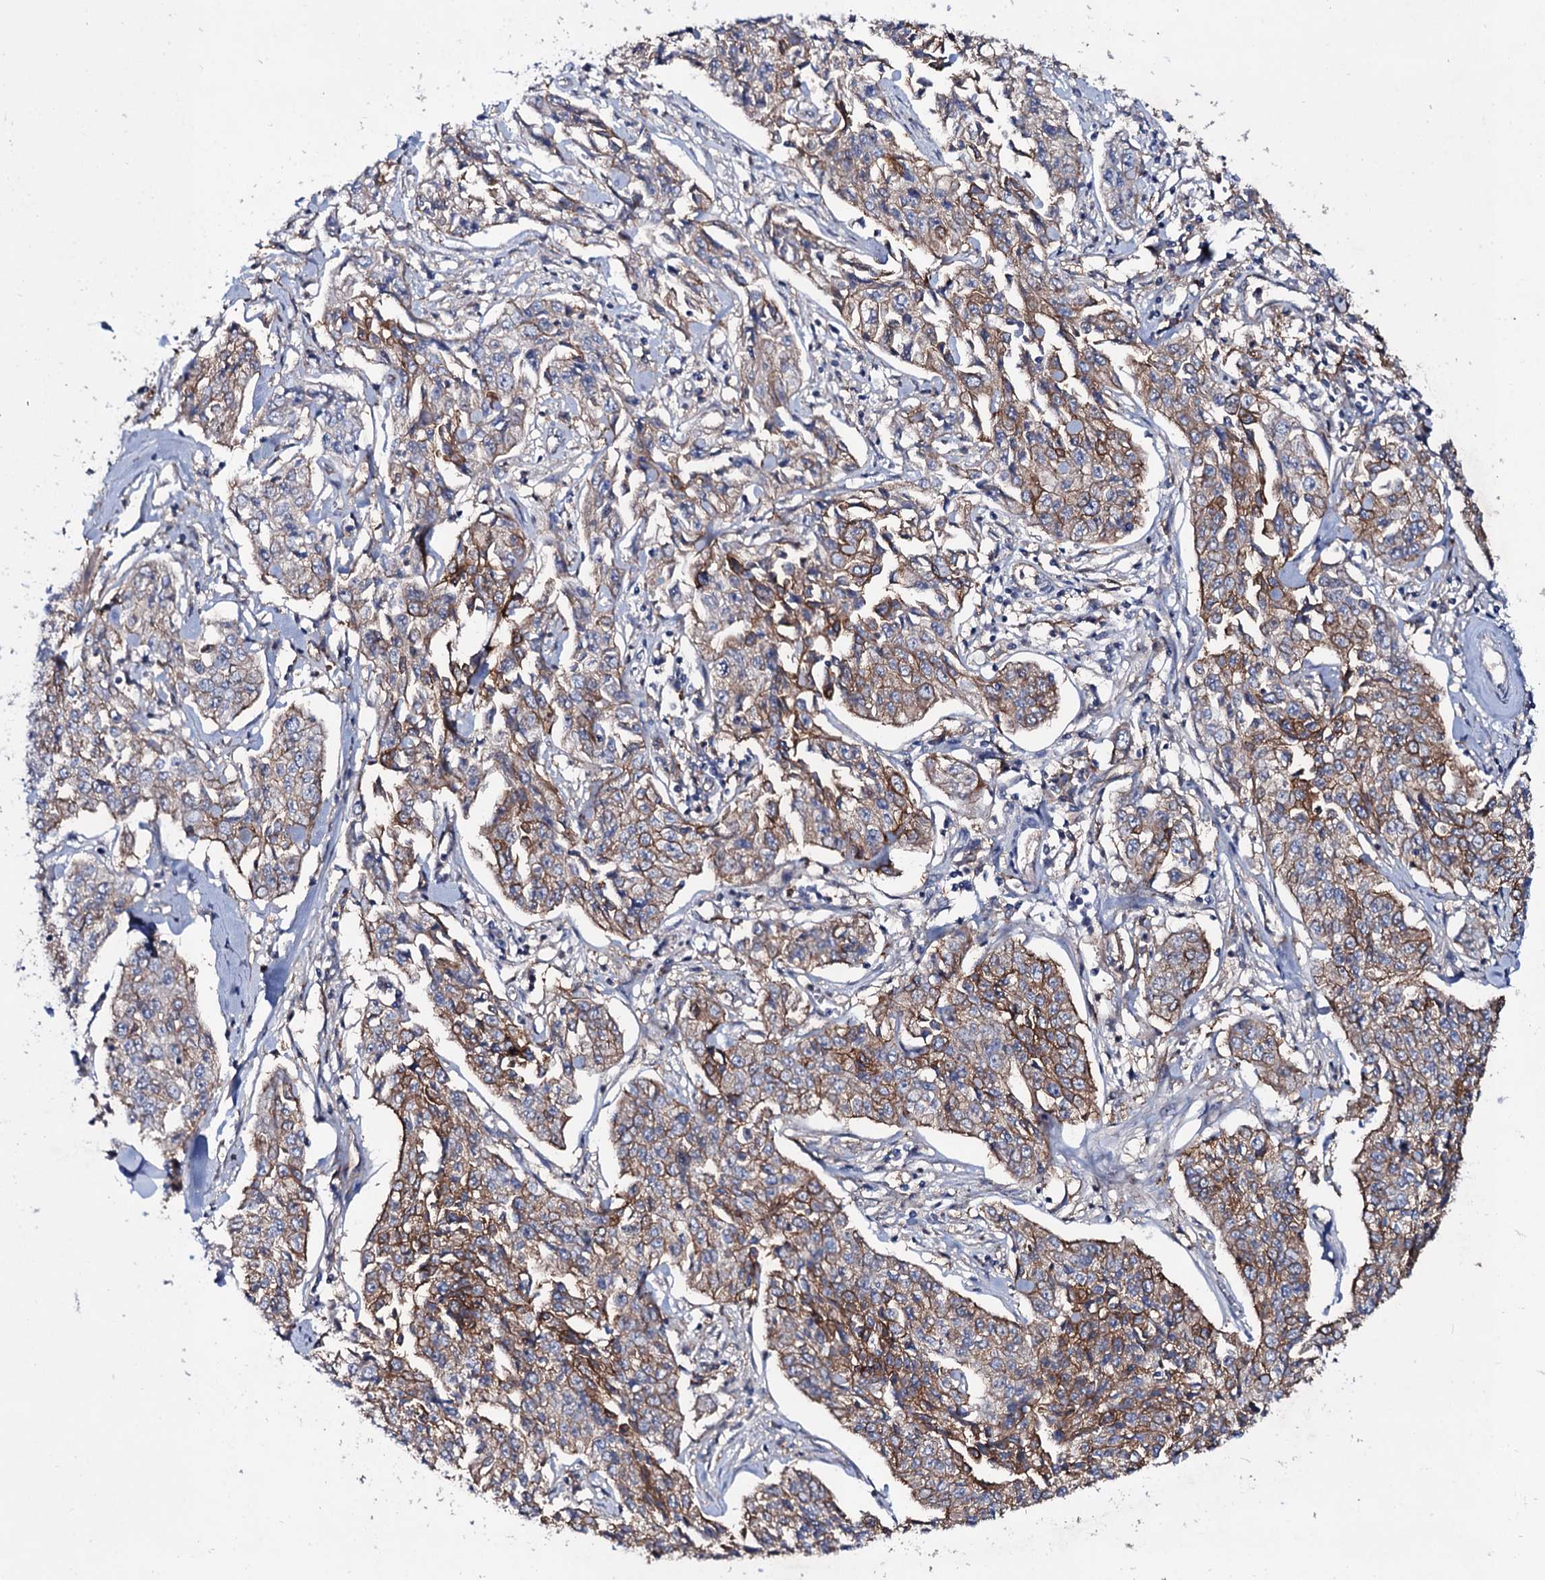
{"staining": {"intensity": "moderate", "quantity": ">75%", "location": "cytoplasmic/membranous"}, "tissue": "cervical cancer", "cell_type": "Tumor cells", "image_type": "cancer", "snomed": [{"axis": "morphology", "description": "Squamous cell carcinoma, NOS"}, {"axis": "topography", "description": "Cervix"}], "caption": "Tumor cells display moderate cytoplasmic/membranous positivity in about >75% of cells in cervical cancer (squamous cell carcinoma).", "gene": "SNAP23", "patient": {"sex": "female", "age": 35}}